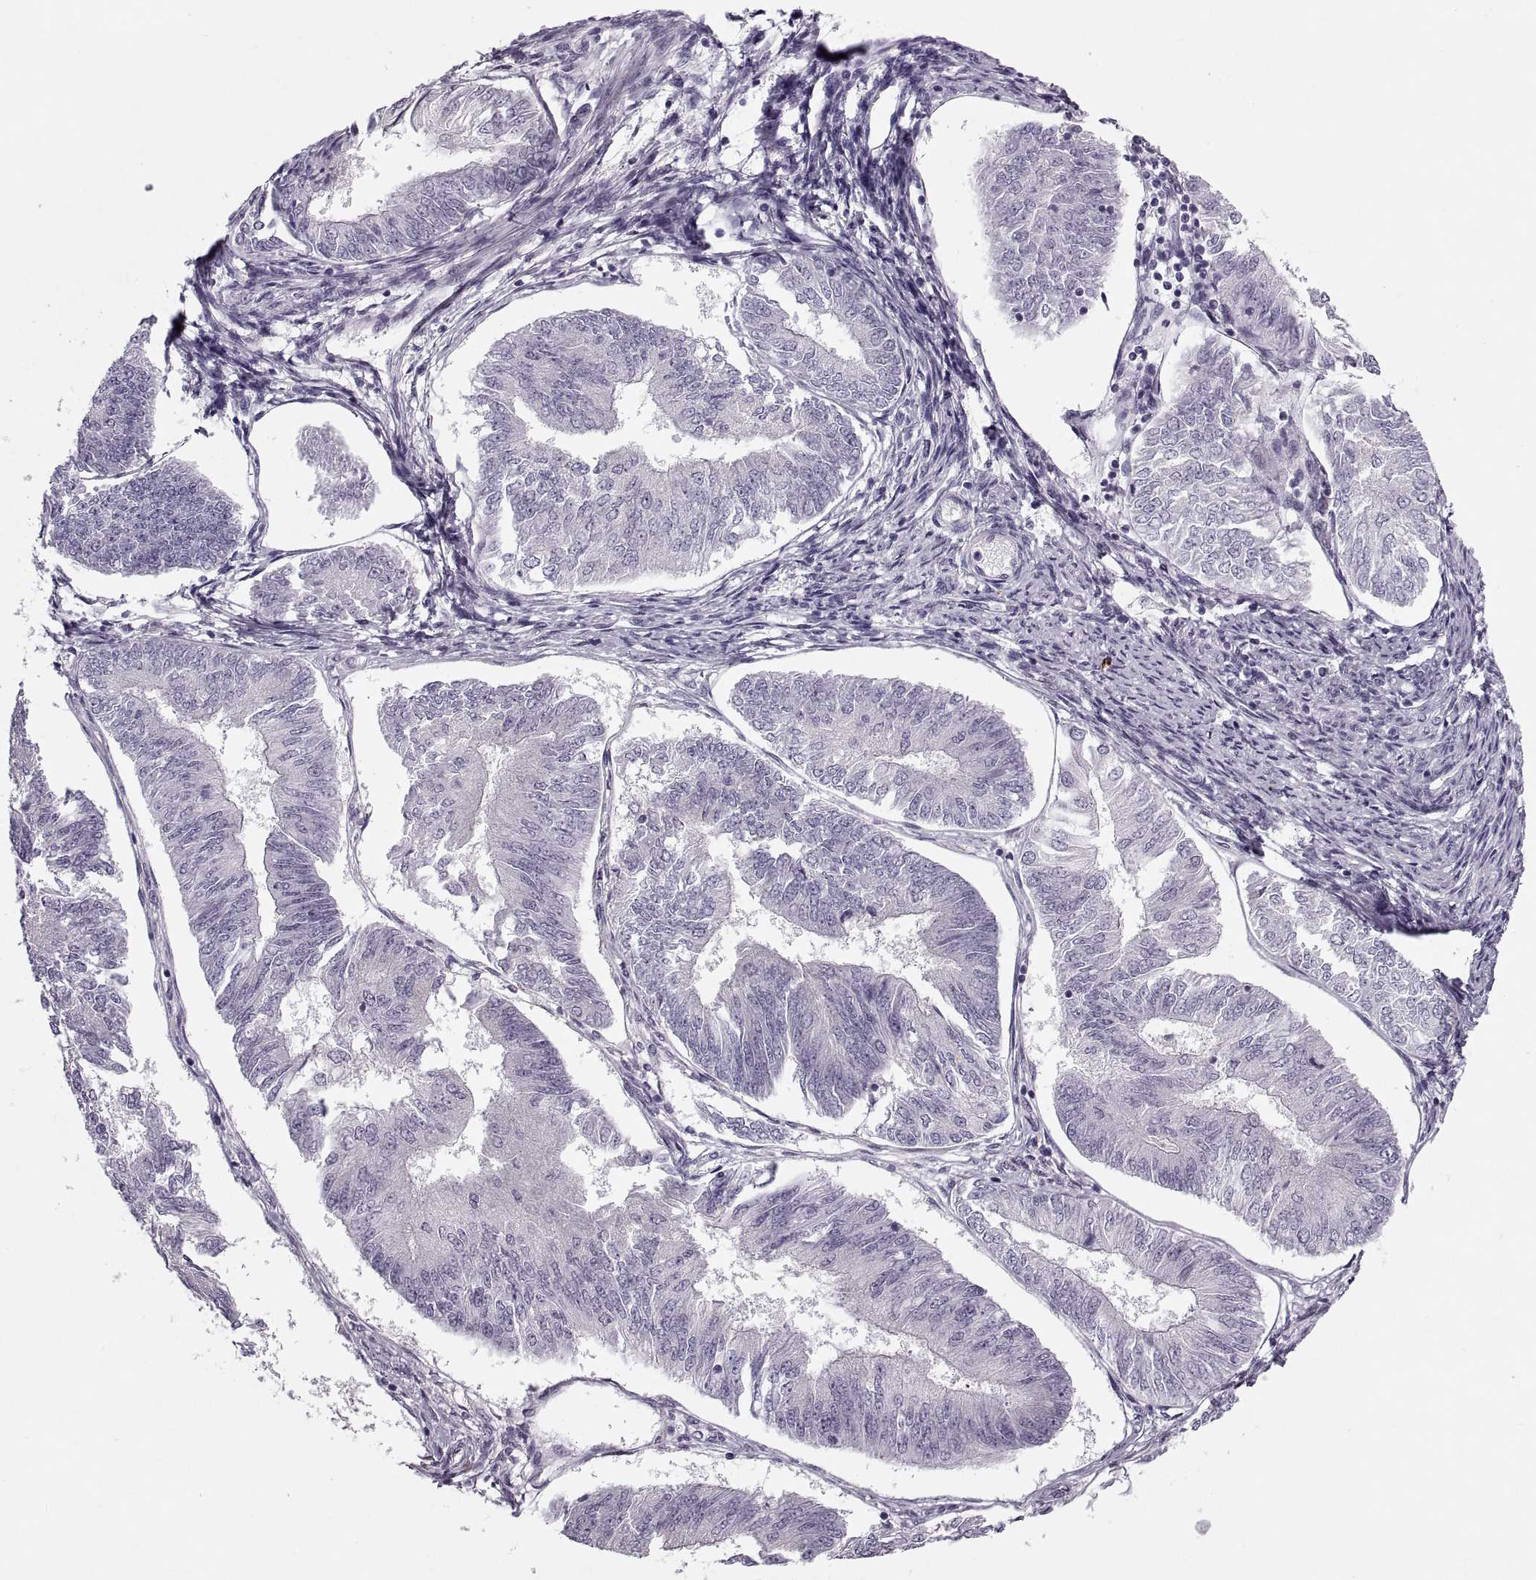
{"staining": {"intensity": "negative", "quantity": "none", "location": "none"}, "tissue": "endometrial cancer", "cell_type": "Tumor cells", "image_type": "cancer", "snomed": [{"axis": "morphology", "description": "Adenocarcinoma, NOS"}, {"axis": "topography", "description": "Endometrium"}], "caption": "The image shows no staining of tumor cells in endometrial adenocarcinoma. (Immunohistochemistry (ihc), brightfield microscopy, high magnification).", "gene": "PRSS37", "patient": {"sex": "female", "age": 58}}